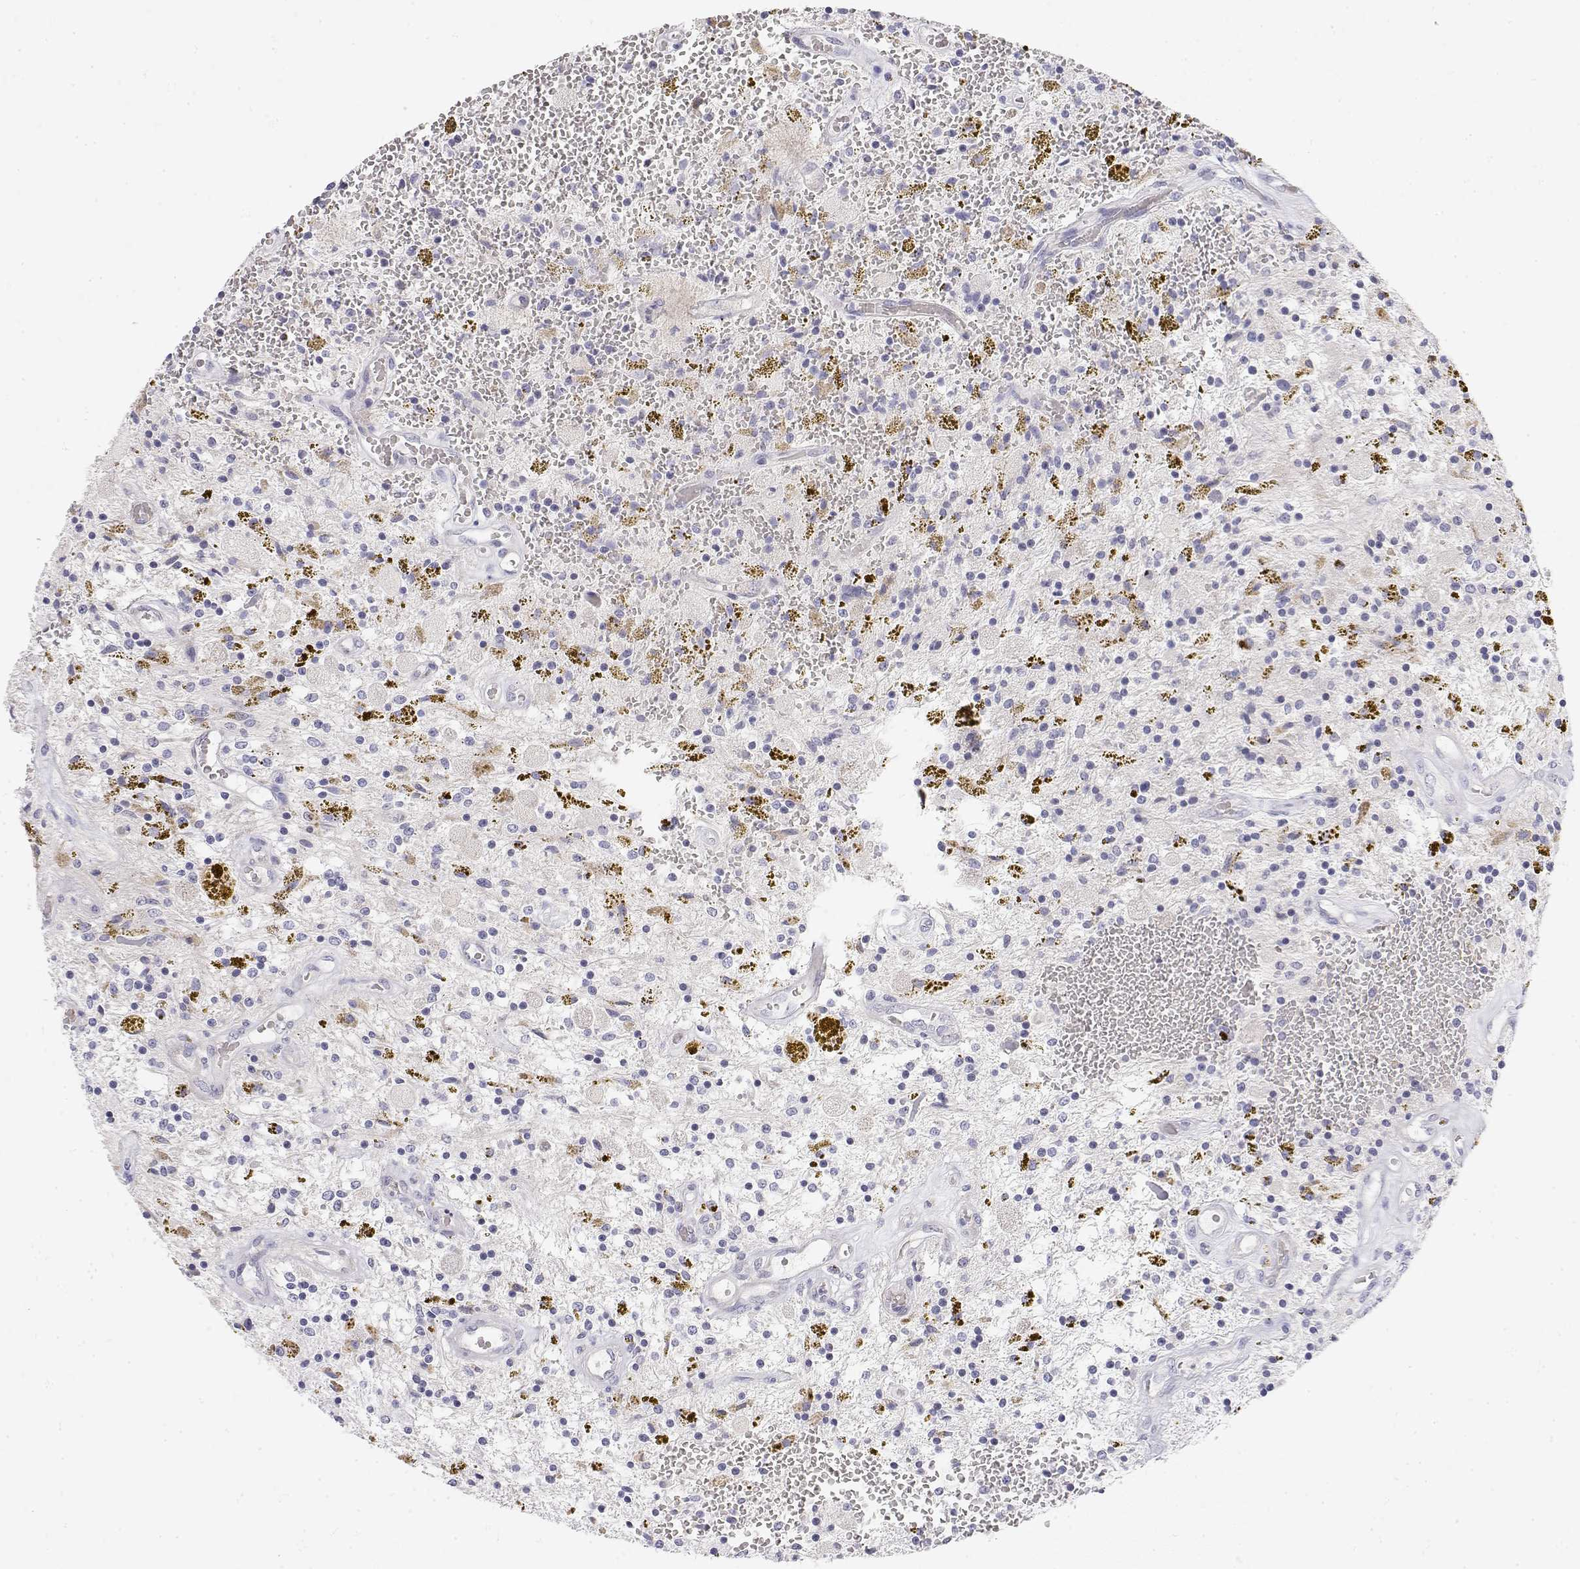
{"staining": {"intensity": "negative", "quantity": "none", "location": "none"}, "tissue": "glioma", "cell_type": "Tumor cells", "image_type": "cancer", "snomed": [{"axis": "morphology", "description": "Glioma, malignant, Low grade"}, {"axis": "topography", "description": "Cerebellum"}], "caption": "This is an immunohistochemistry (IHC) image of glioma. There is no staining in tumor cells.", "gene": "MISP", "patient": {"sex": "female", "age": 14}}